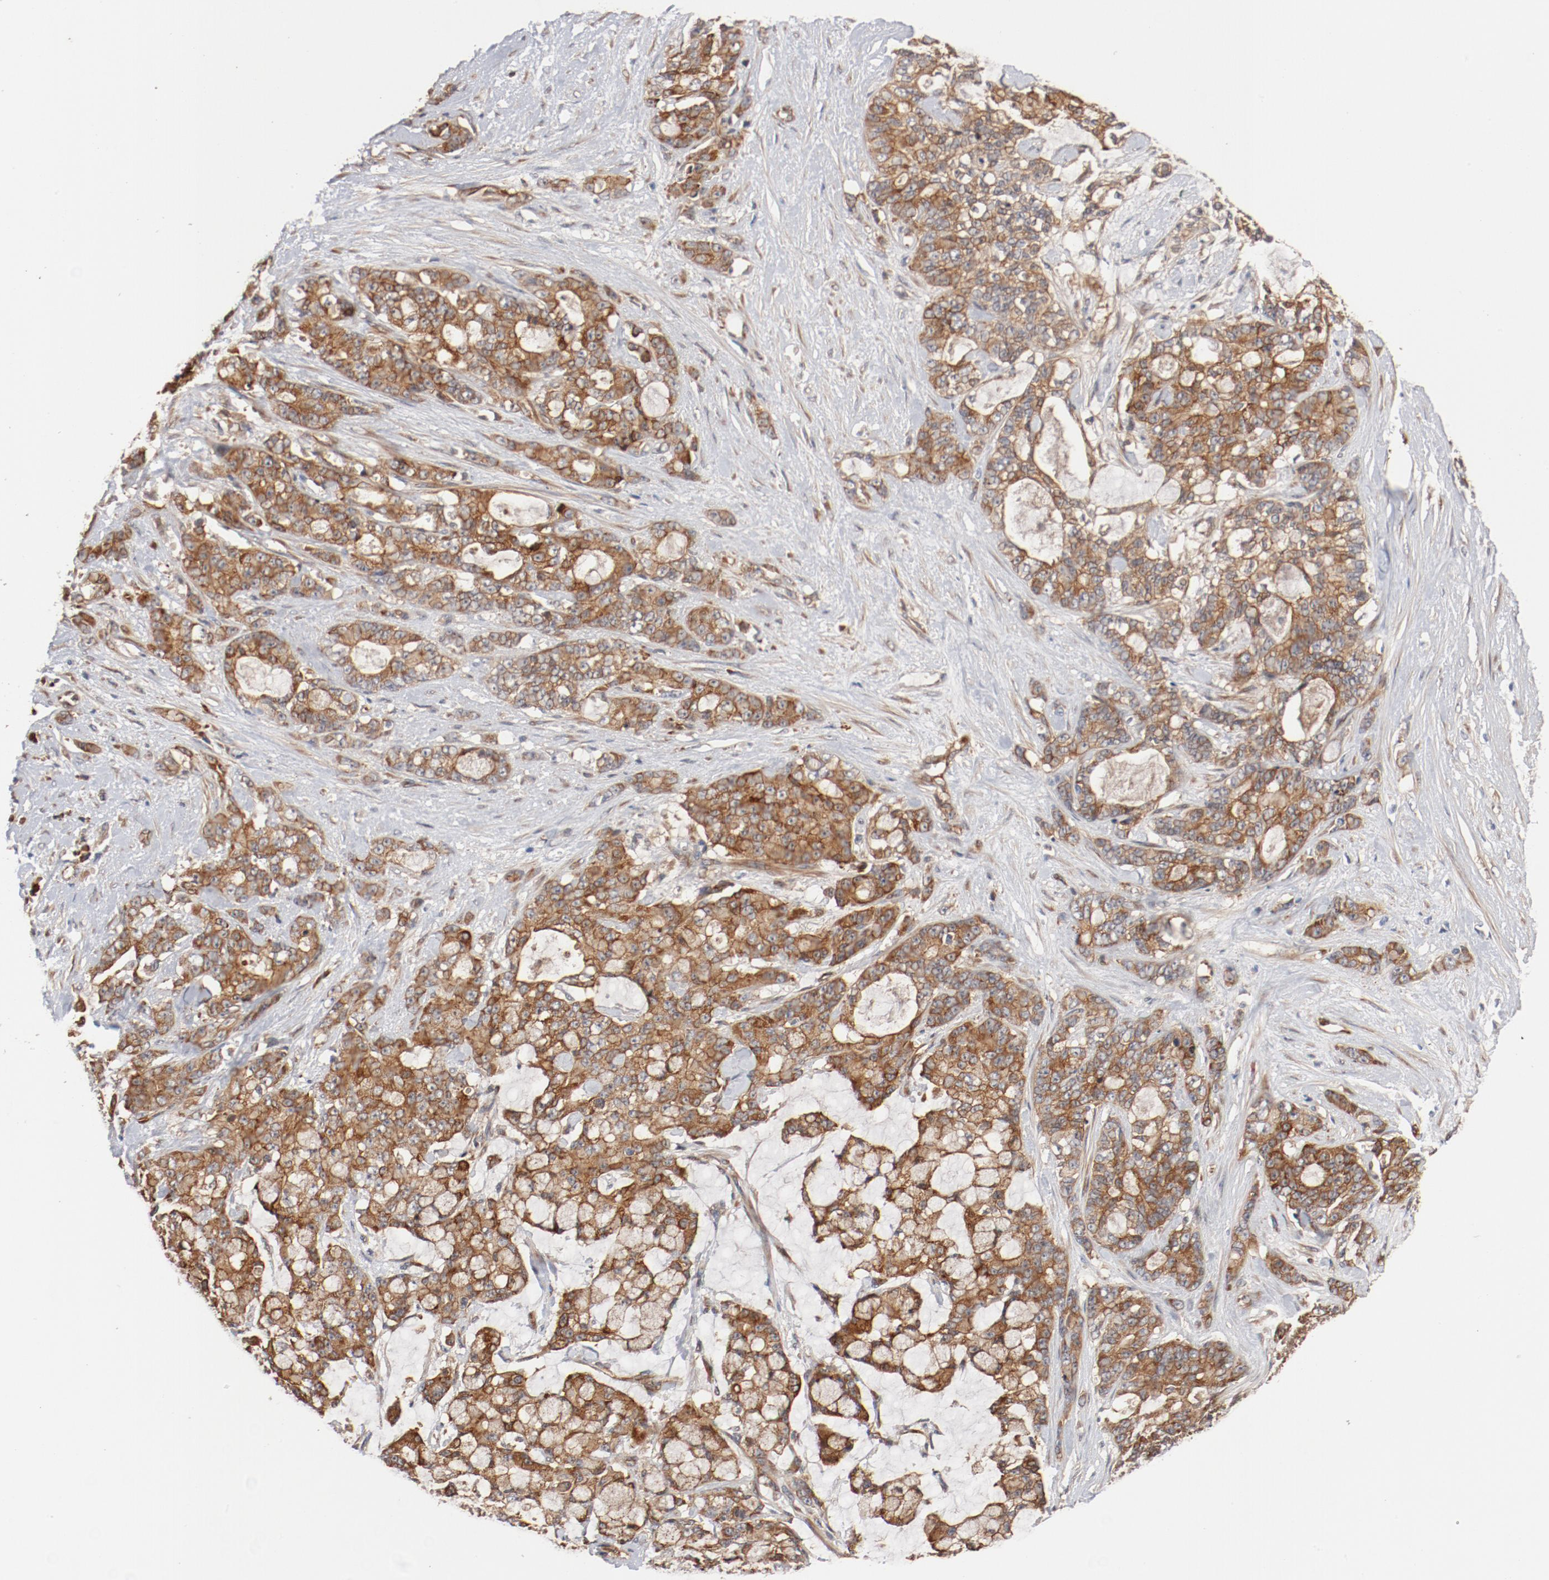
{"staining": {"intensity": "moderate", "quantity": ">75%", "location": "cytoplasmic/membranous"}, "tissue": "pancreatic cancer", "cell_type": "Tumor cells", "image_type": "cancer", "snomed": [{"axis": "morphology", "description": "Adenocarcinoma, NOS"}, {"axis": "topography", "description": "Pancreas"}], "caption": "Protein expression analysis of adenocarcinoma (pancreatic) displays moderate cytoplasmic/membranous positivity in about >75% of tumor cells.", "gene": "PITPNM2", "patient": {"sex": "female", "age": 73}}